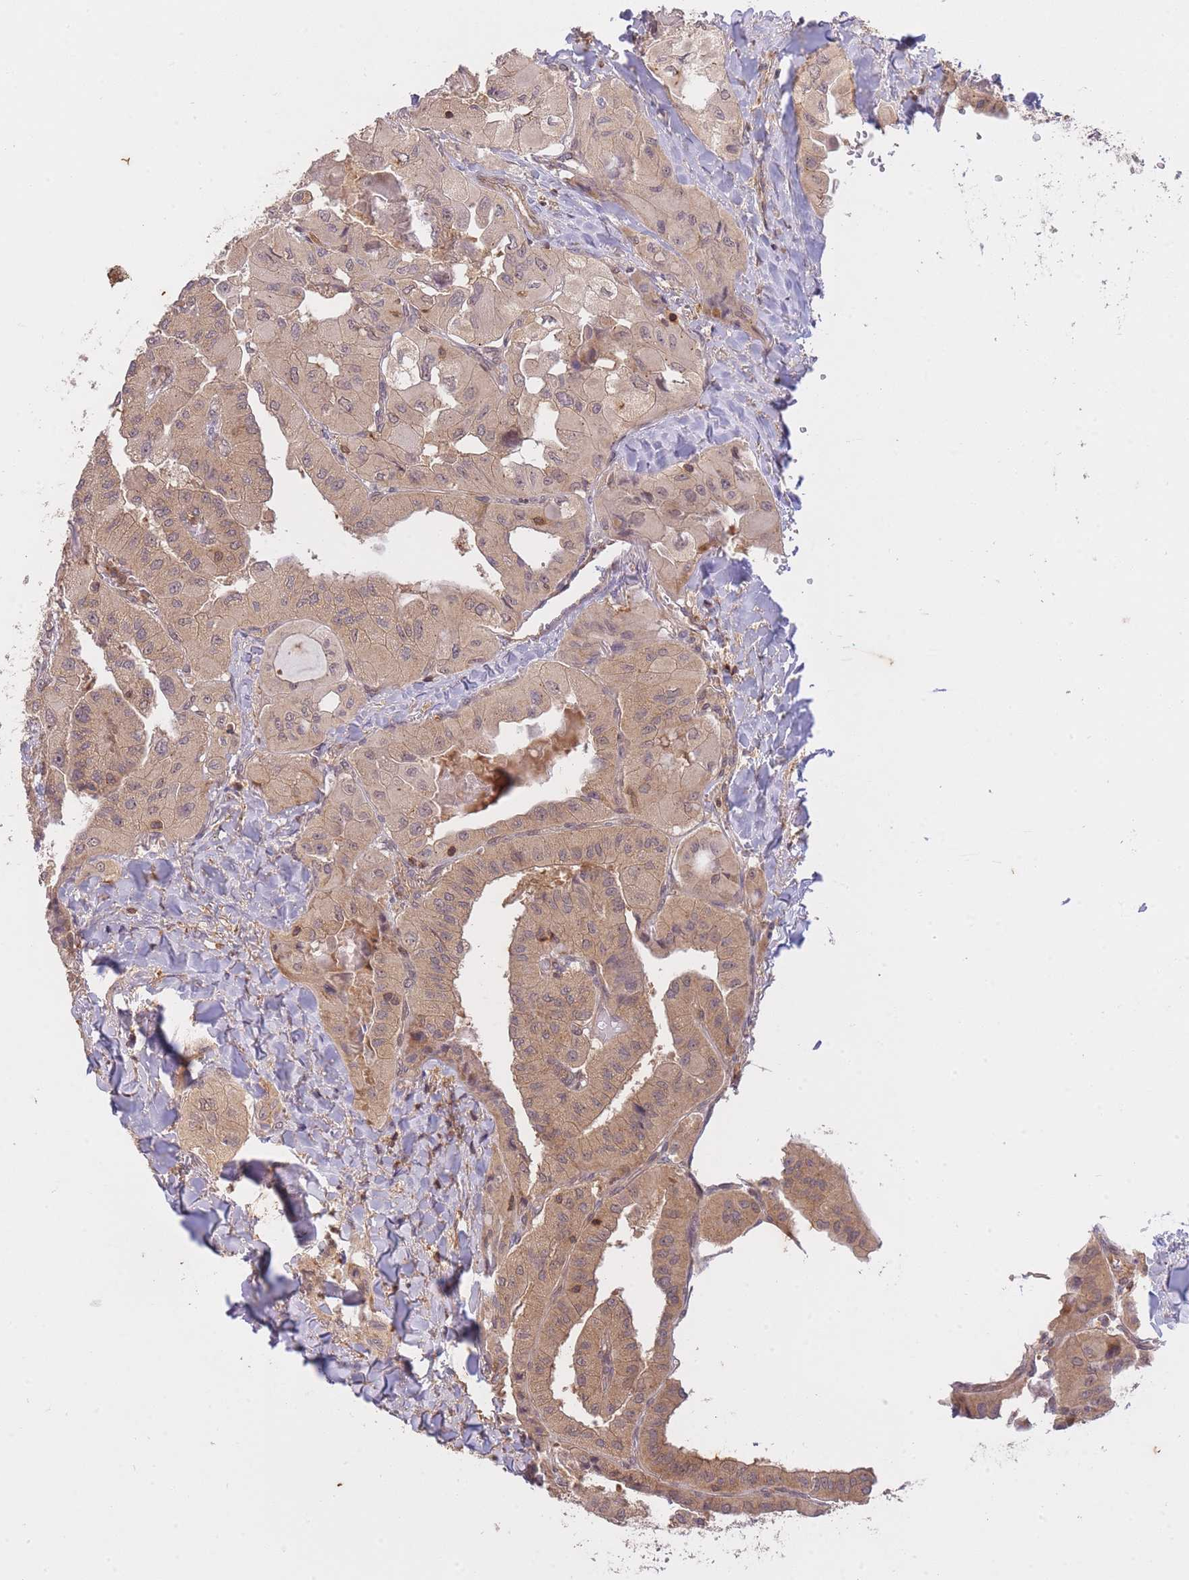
{"staining": {"intensity": "moderate", "quantity": ">75%", "location": "cytoplasmic/membranous"}, "tissue": "thyroid cancer", "cell_type": "Tumor cells", "image_type": "cancer", "snomed": [{"axis": "morphology", "description": "Normal tissue, NOS"}, {"axis": "morphology", "description": "Papillary adenocarcinoma, NOS"}, {"axis": "topography", "description": "Thyroid gland"}], "caption": "Protein staining by IHC reveals moderate cytoplasmic/membranous expression in approximately >75% of tumor cells in thyroid papillary adenocarcinoma.", "gene": "ST8SIA4", "patient": {"sex": "female", "age": 59}}